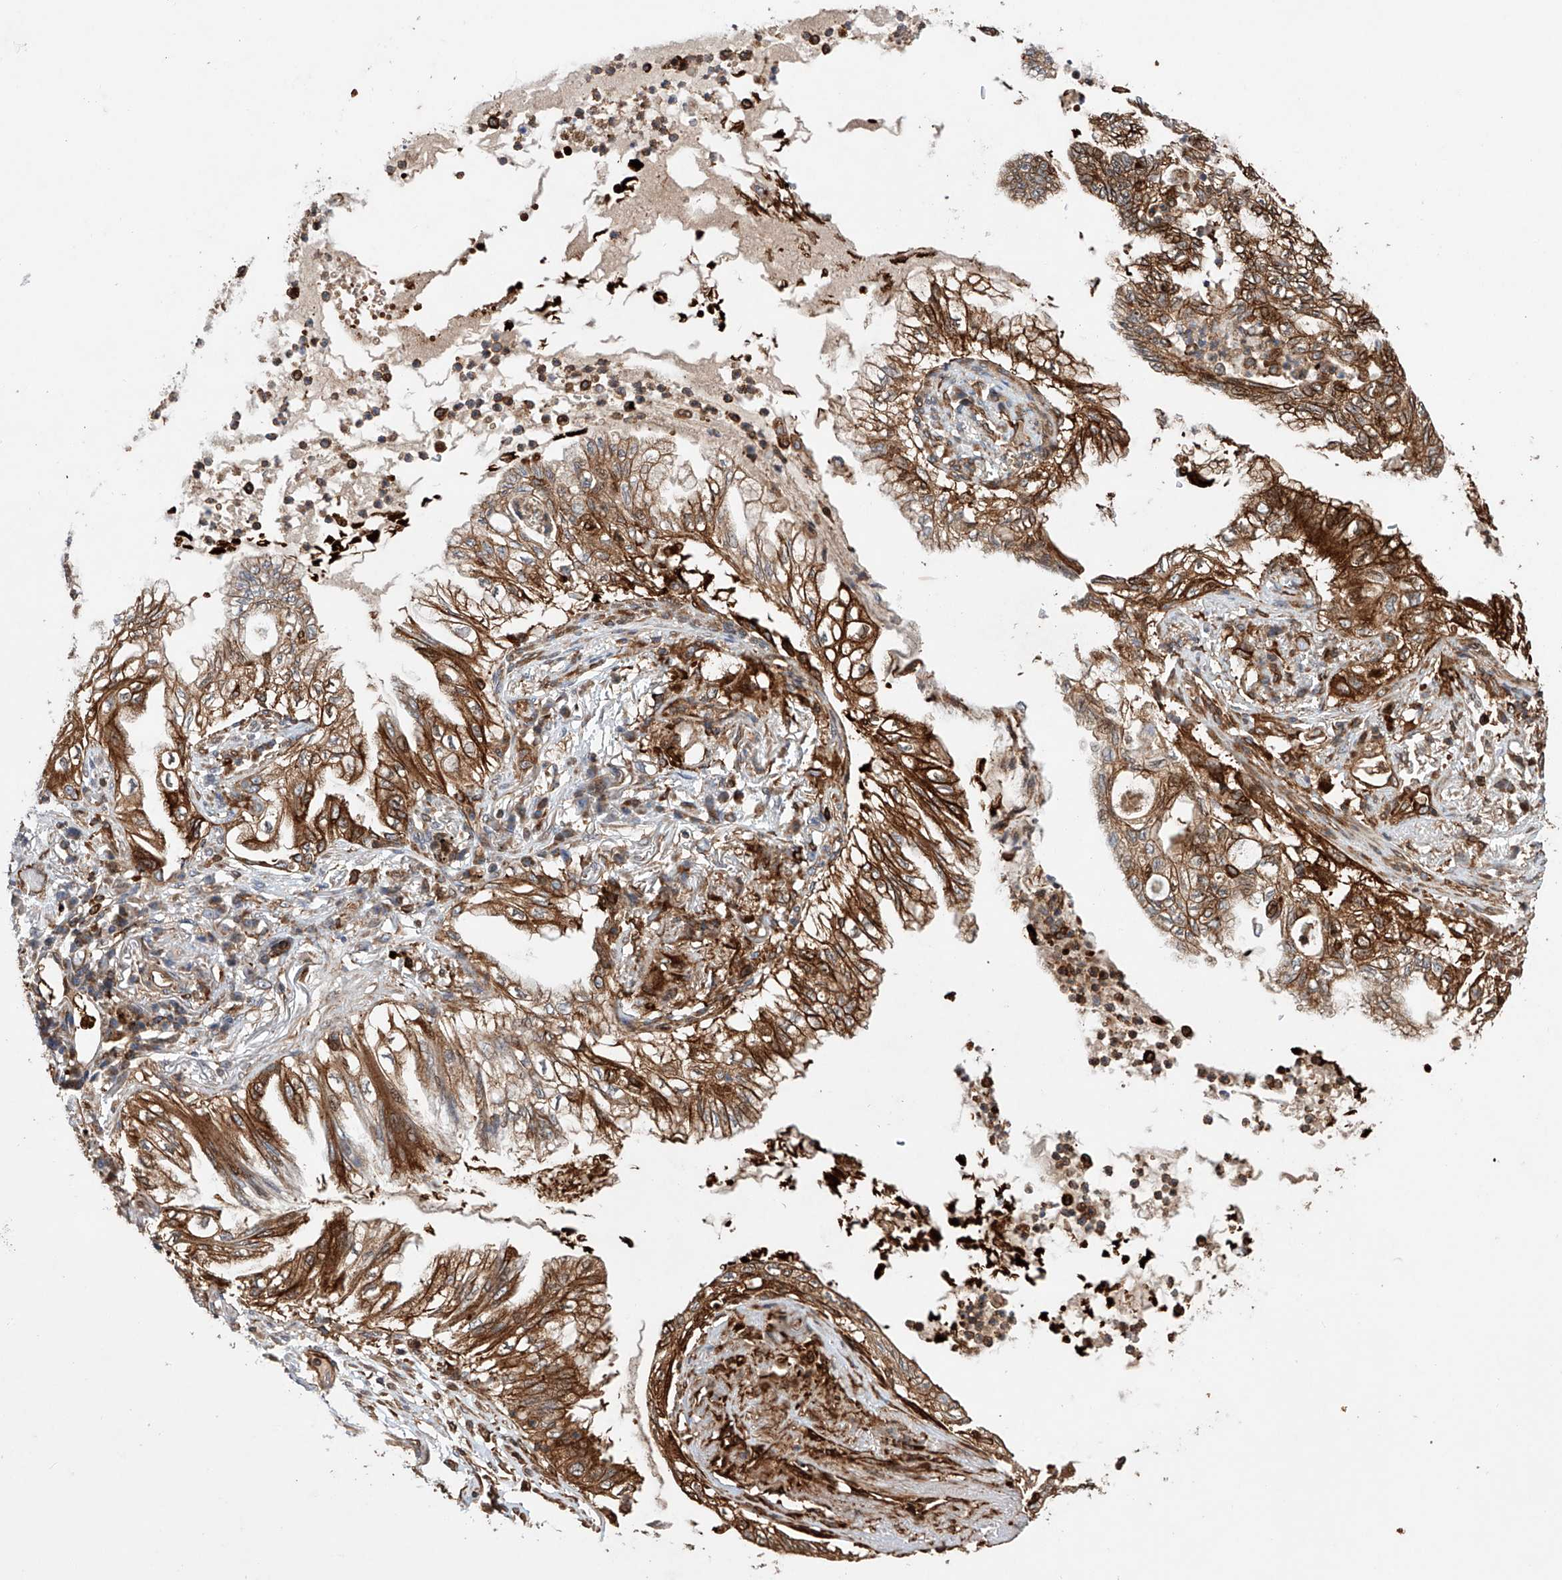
{"staining": {"intensity": "strong", "quantity": ">75%", "location": "cytoplasmic/membranous"}, "tissue": "lung cancer", "cell_type": "Tumor cells", "image_type": "cancer", "snomed": [{"axis": "morphology", "description": "Adenocarcinoma, NOS"}, {"axis": "topography", "description": "Lung"}], "caption": "Adenocarcinoma (lung) stained for a protein (brown) demonstrates strong cytoplasmic/membranous positive expression in approximately >75% of tumor cells.", "gene": "TIMM23", "patient": {"sex": "female", "age": 70}}